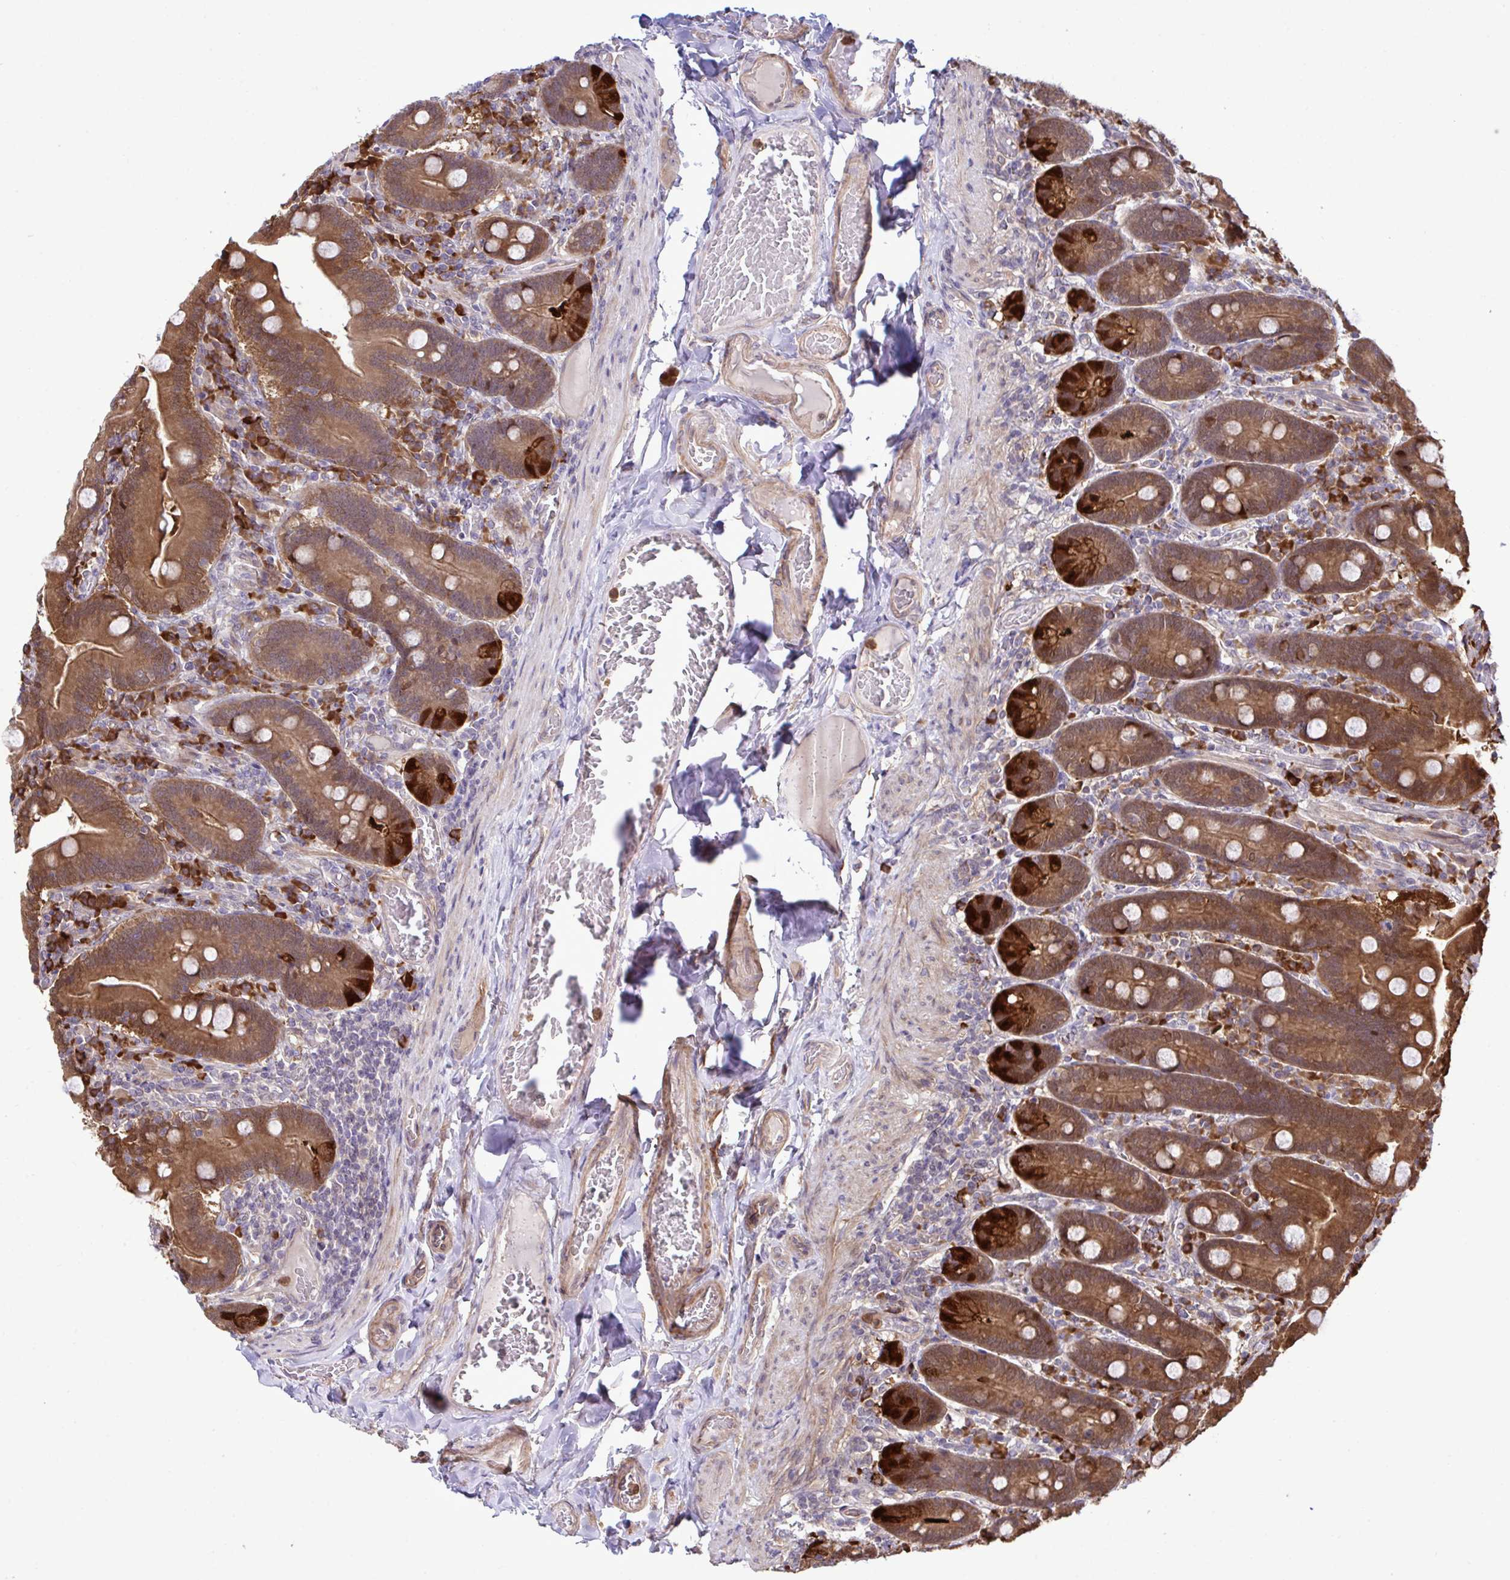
{"staining": {"intensity": "strong", "quantity": ">75%", "location": "cytoplasmic/membranous,nuclear"}, "tissue": "duodenum", "cell_type": "Glandular cells", "image_type": "normal", "snomed": [{"axis": "morphology", "description": "Normal tissue, NOS"}, {"axis": "topography", "description": "Duodenum"}], "caption": "This is a photomicrograph of immunohistochemistry staining of normal duodenum, which shows strong staining in the cytoplasmic/membranous,nuclear of glandular cells.", "gene": "CMPK1", "patient": {"sex": "female", "age": 62}}